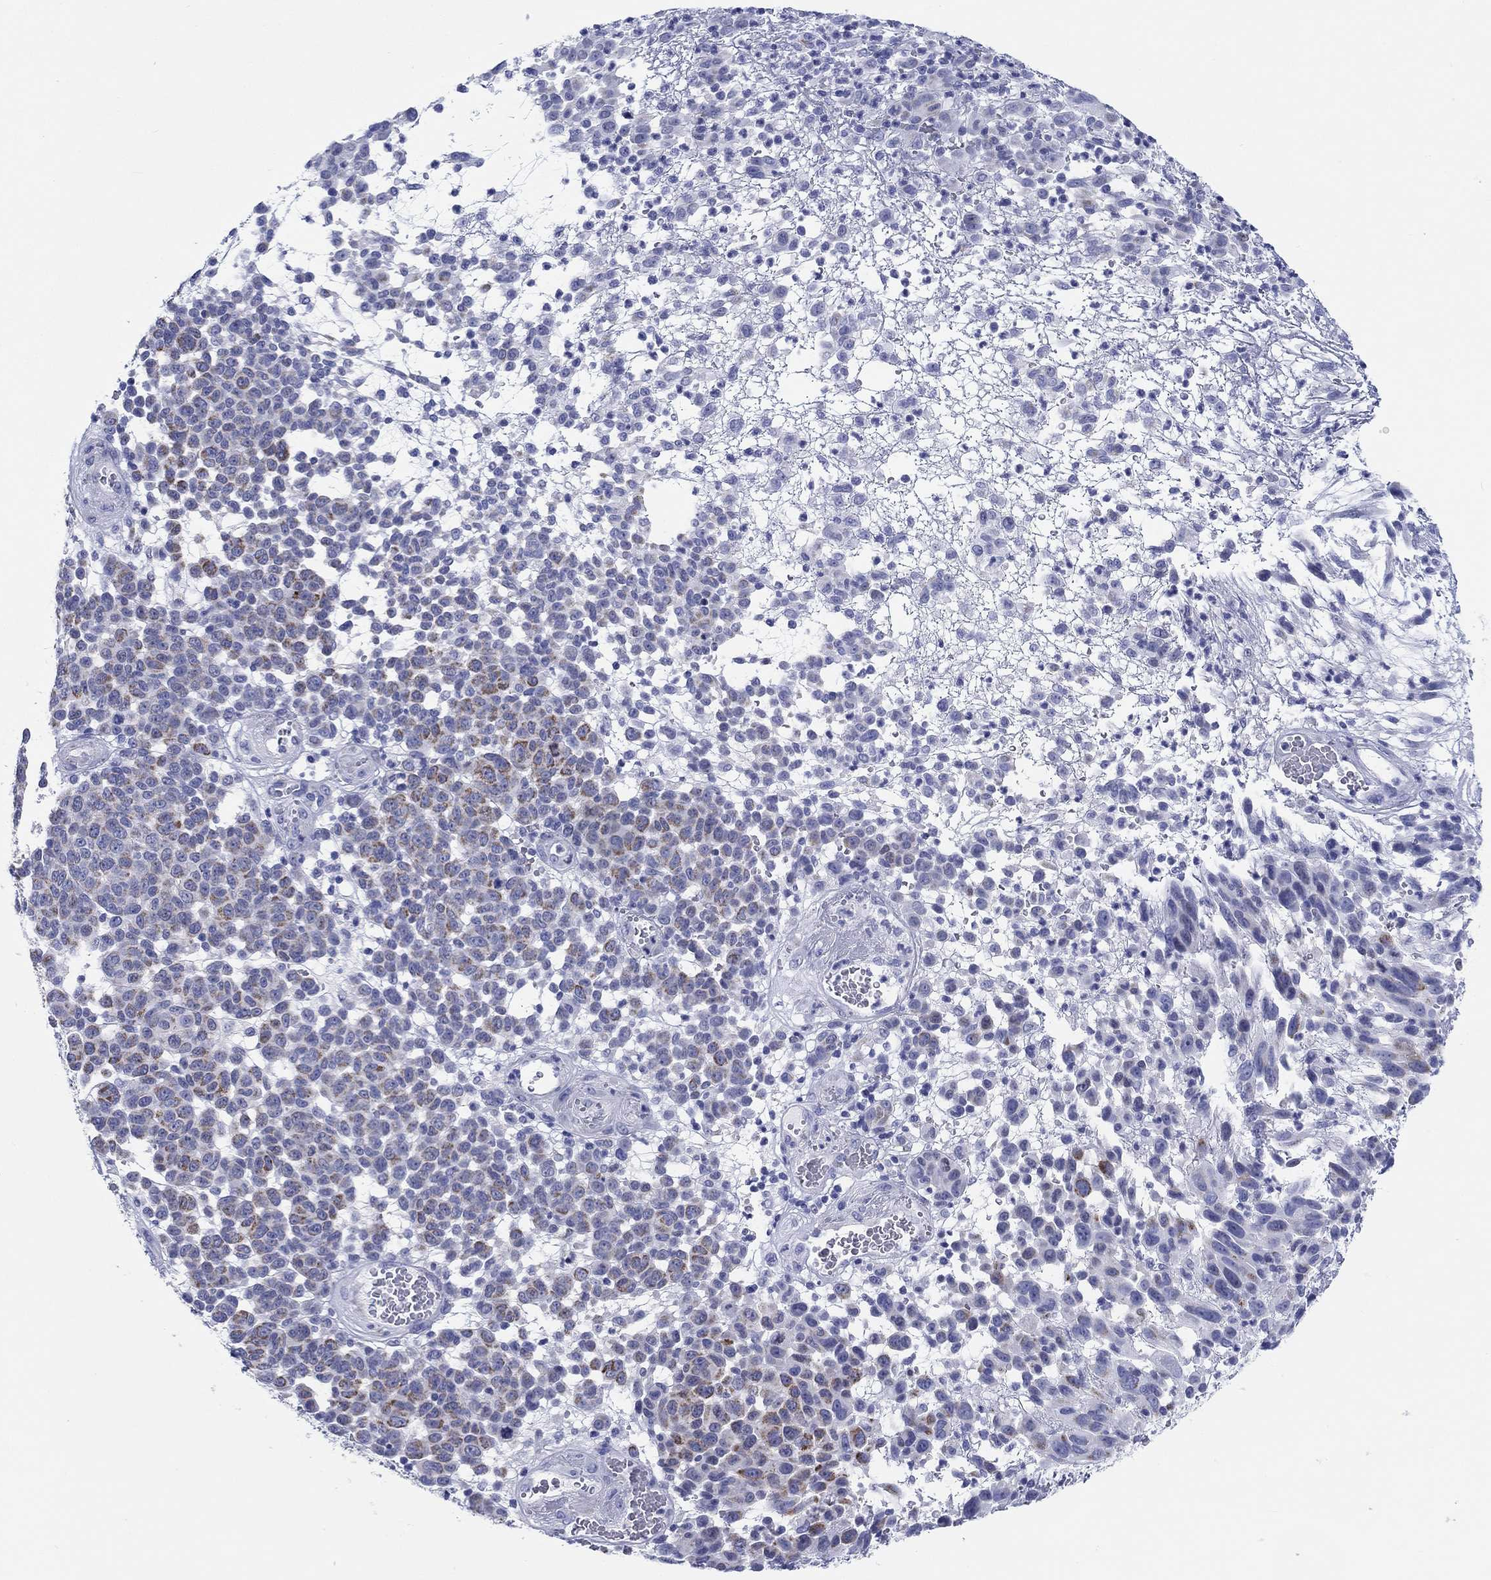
{"staining": {"intensity": "negative", "quantity": "none", "location": "none"}, "tissue": "melanoma", "cell_type": "Tumor cells", "image_type": "cancer", "snomed": [{"axis": "morphology", "description": "Malignant melanoma, NOS"}, {"axis": "topography", "description": "Skin"}], "caption": "A high-resolution photomicrograph shows IHC staining of malignant melanoma, which shows no significant positivity in tumor cells. (DAB IHC visualized using brightfield microscopy, high magnification).", "gene": "H1-1", "patient": {"sex": "male", "age": 59}}